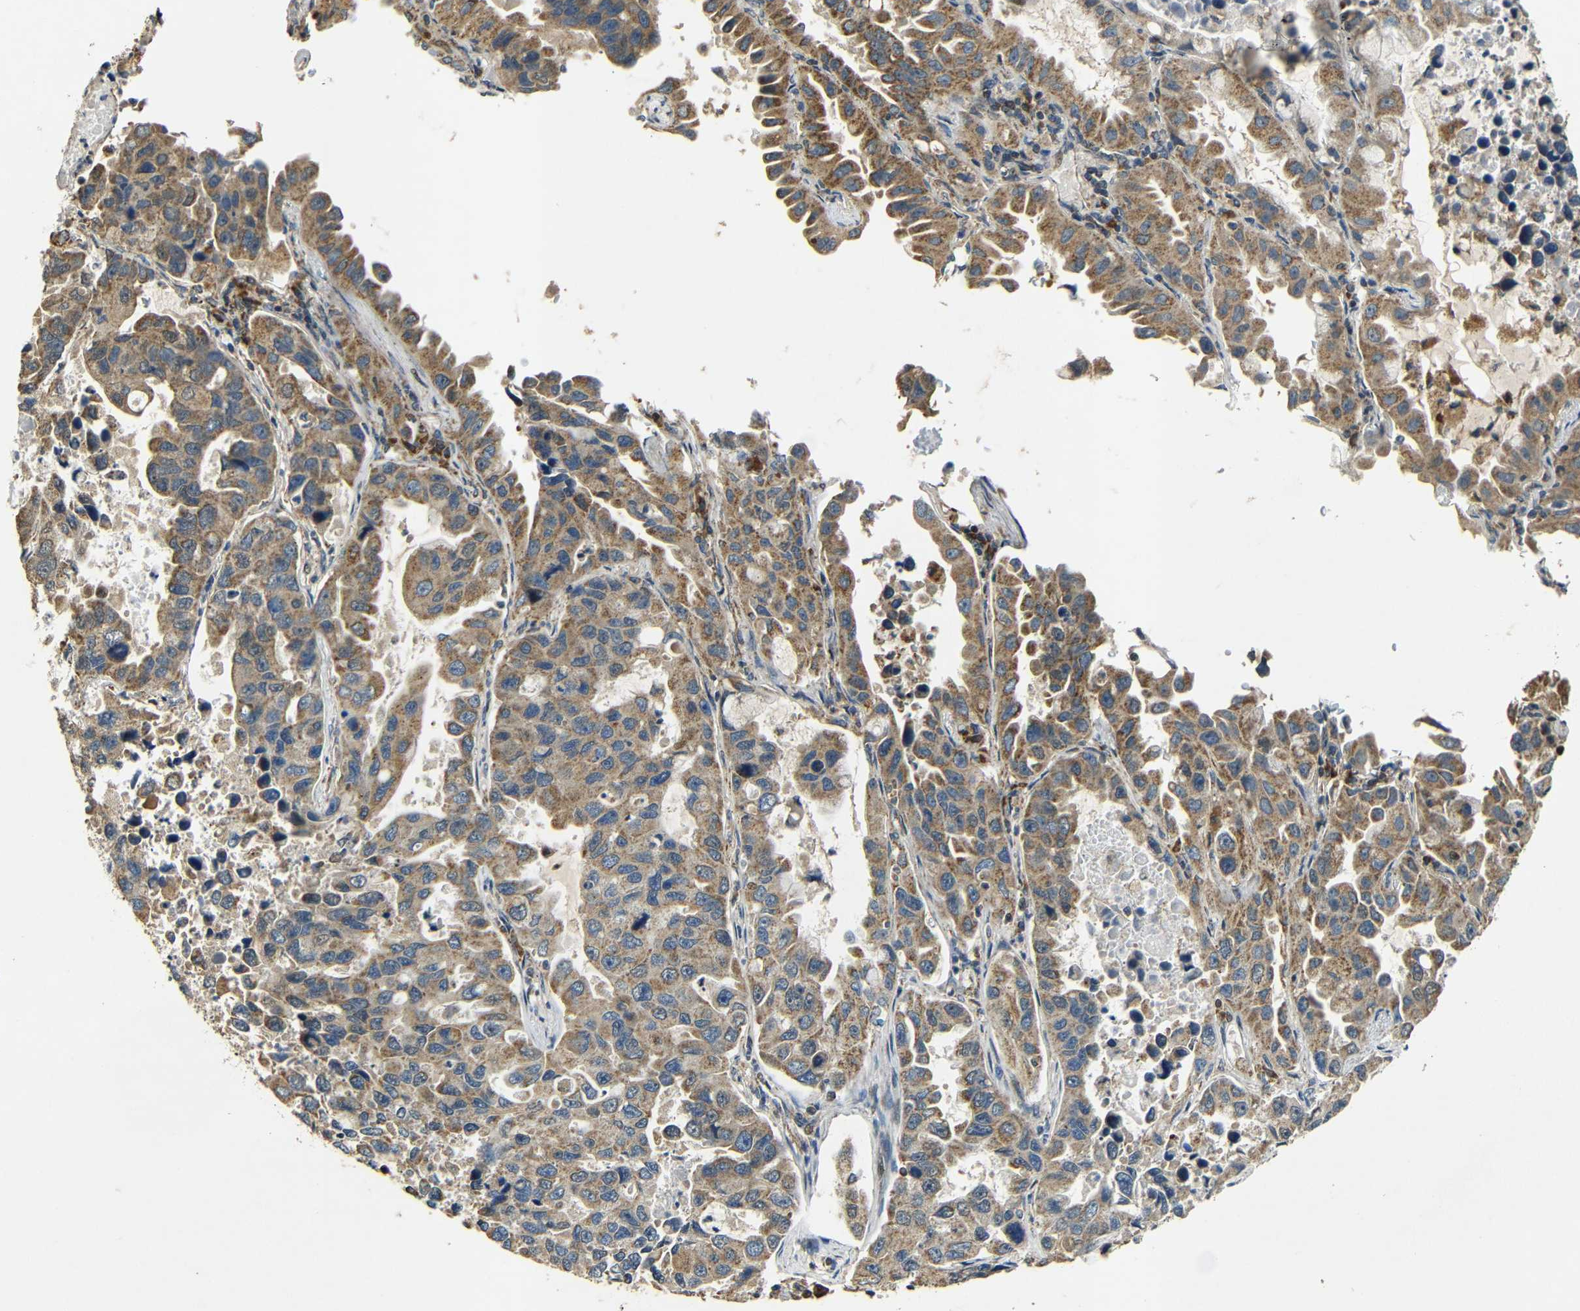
{"staining": {"intensity": "moderate", "quantity": ">75%", "location": "cytoplasmic/membranous"}, "tissue": "lung cancer", "cell_type": "Tumor cells", "image_type": "cancer", "snomed": [{"axis": "morphology", "description": "Adenocarcinoma, NOS"}, {"axis": "topography", "description": "Lung"}], "caption": "Lung adenocarcinoma stained for a protein (brown) displays moderate cytoplasmic/membranous positive positivity in about >75% of tumor cells.", "gene": "KAZALD1", "patient": {"sex": "male", "age": 64}}